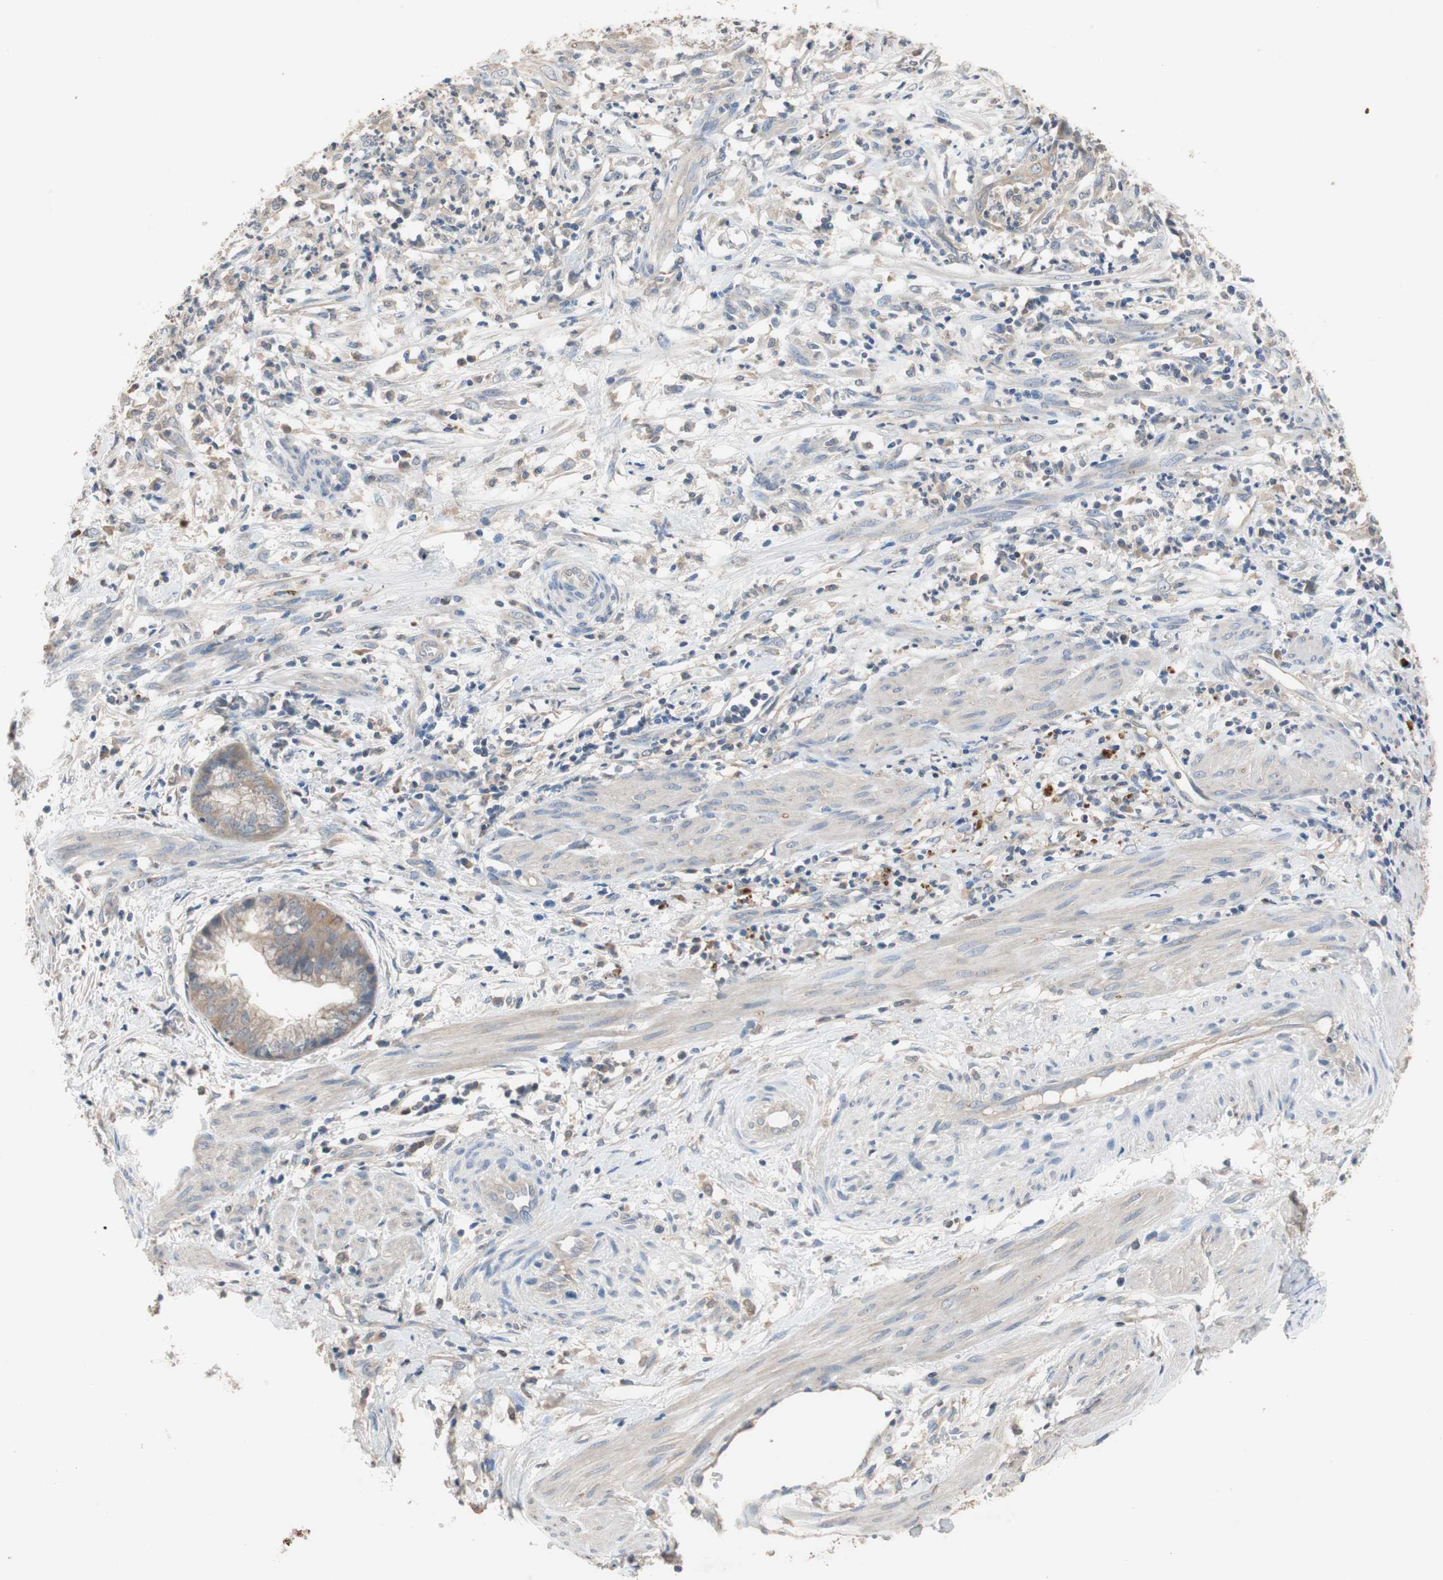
{"staining": {"intensity": "weak", "quantity": "25%-75%", "location": "cytoplasmic/membranous"}, "tissue": "endometrial cancer", "cell_type": "Tumor cells", "image_type": "cancer", "snomed": [{"axis": "morphology", "description": "Necrosis, NOS"}, {"axis": "morphology", "description": "Adenocarcinoma, NOS"}, {"axis": "topography", "description": "Endometrium"}], "caption": "A brown stain labels weak cytoplasmic/membranous positivity of a protein in endometrial cancer tumor cells. (DAB (3,3'-diaminobenzidine) IHC, brown staining for protein, blue staining for nuclei).", "gene": "ADAP1", "patient": {"sex": "female", "age": 79}}